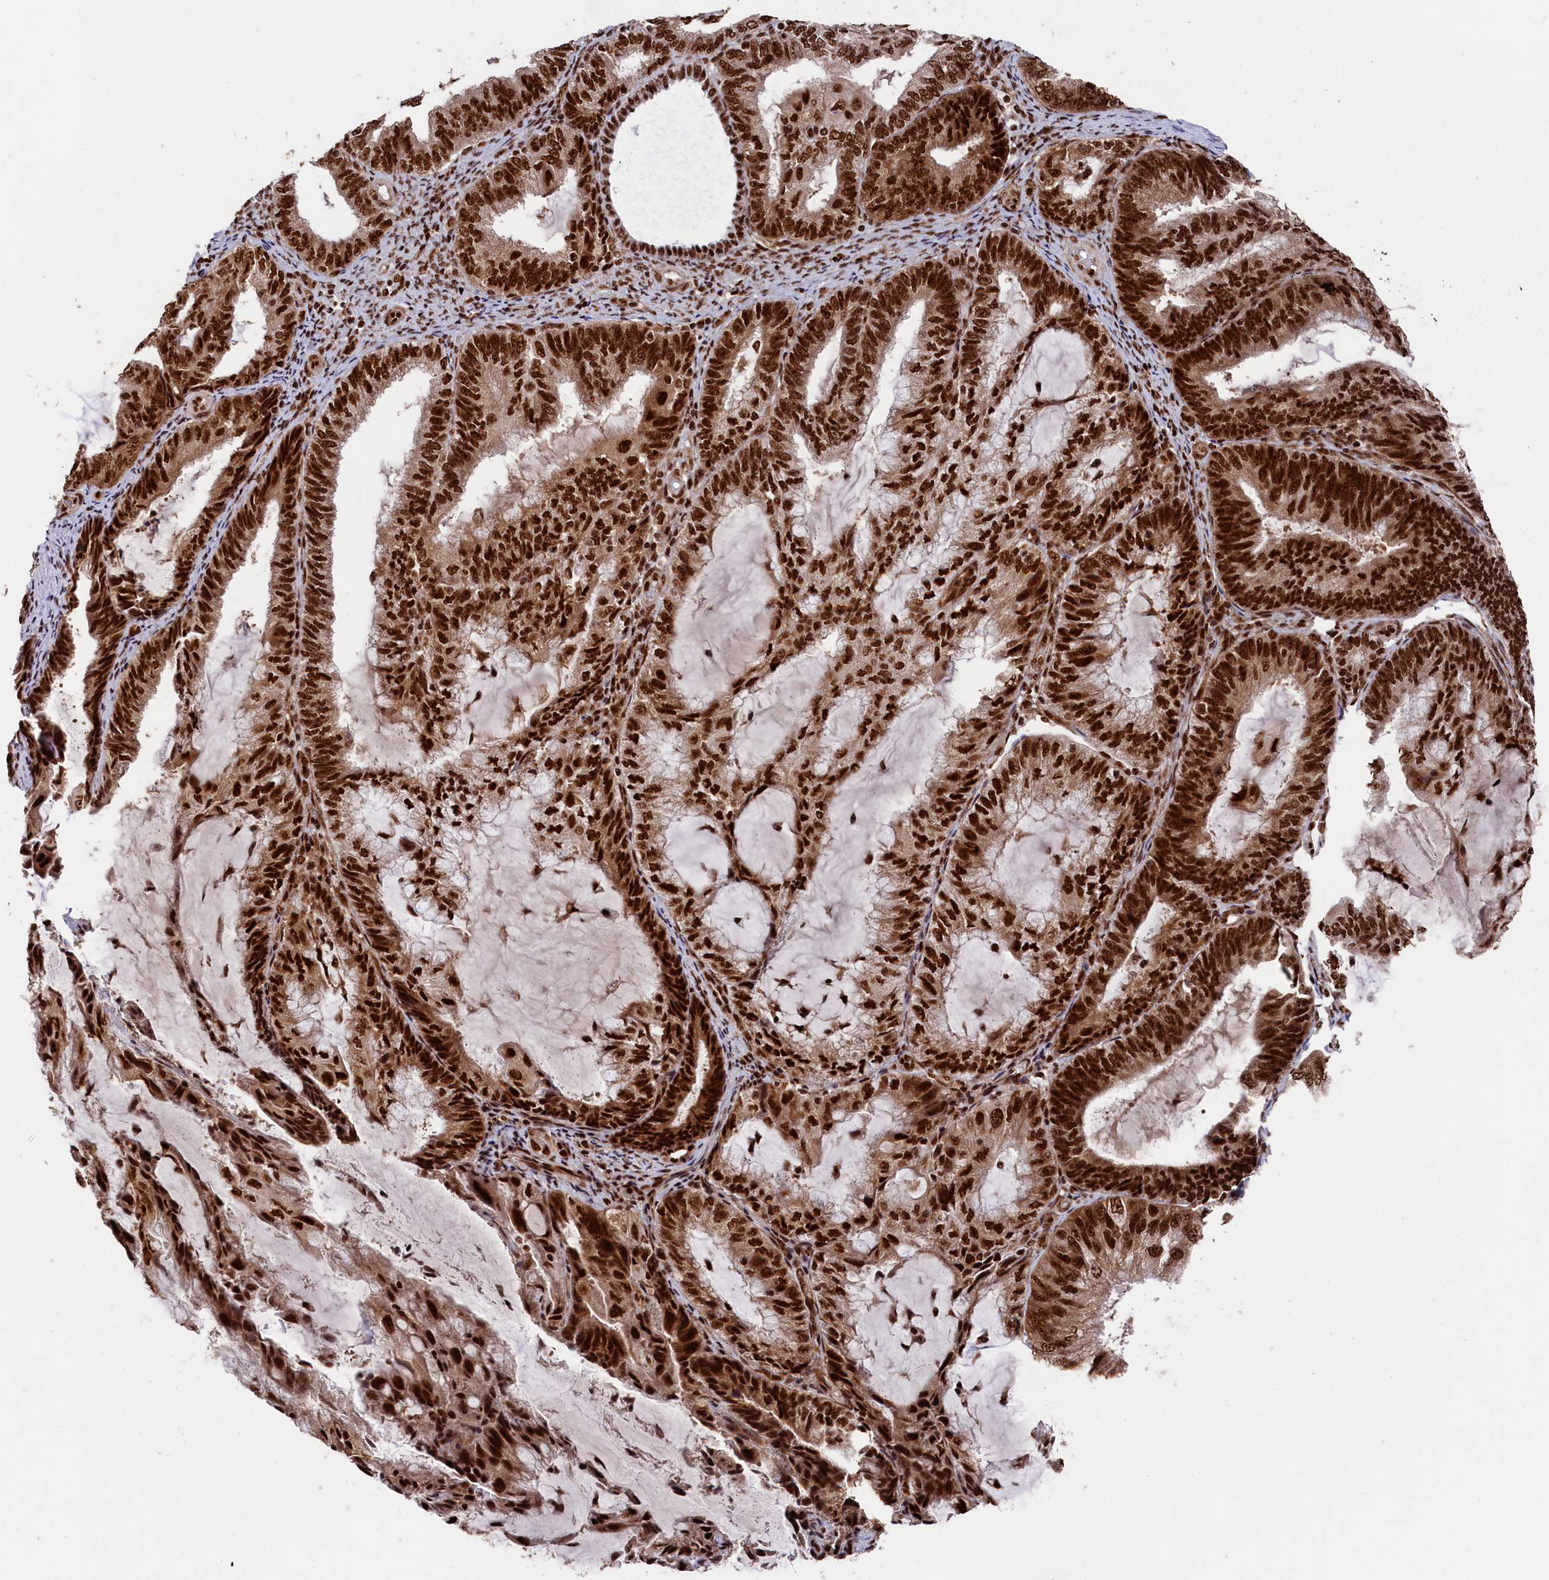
{"staining": {"intensity": "strong", "quantity": ">75%", "location": "nuclear"}, "tissue": "endometrial cancer", "cell_type": "Tumor cells", "image_type": "cancer", "snomed": [{"axis": "morphology", "description": "Adenocarcinoma, NOS"}, {"axis": "topography", "description": "Endometrium"}], "caption": "An immunohistochemistry (IHC) photomicrograph of tumor tissue is shown. Protein staining in brown highlights strong nuclear positivity in endometrial cancer within tumor cells.", "gene": "PRPF31", "patient": {"sex": "female", "age": 81}}